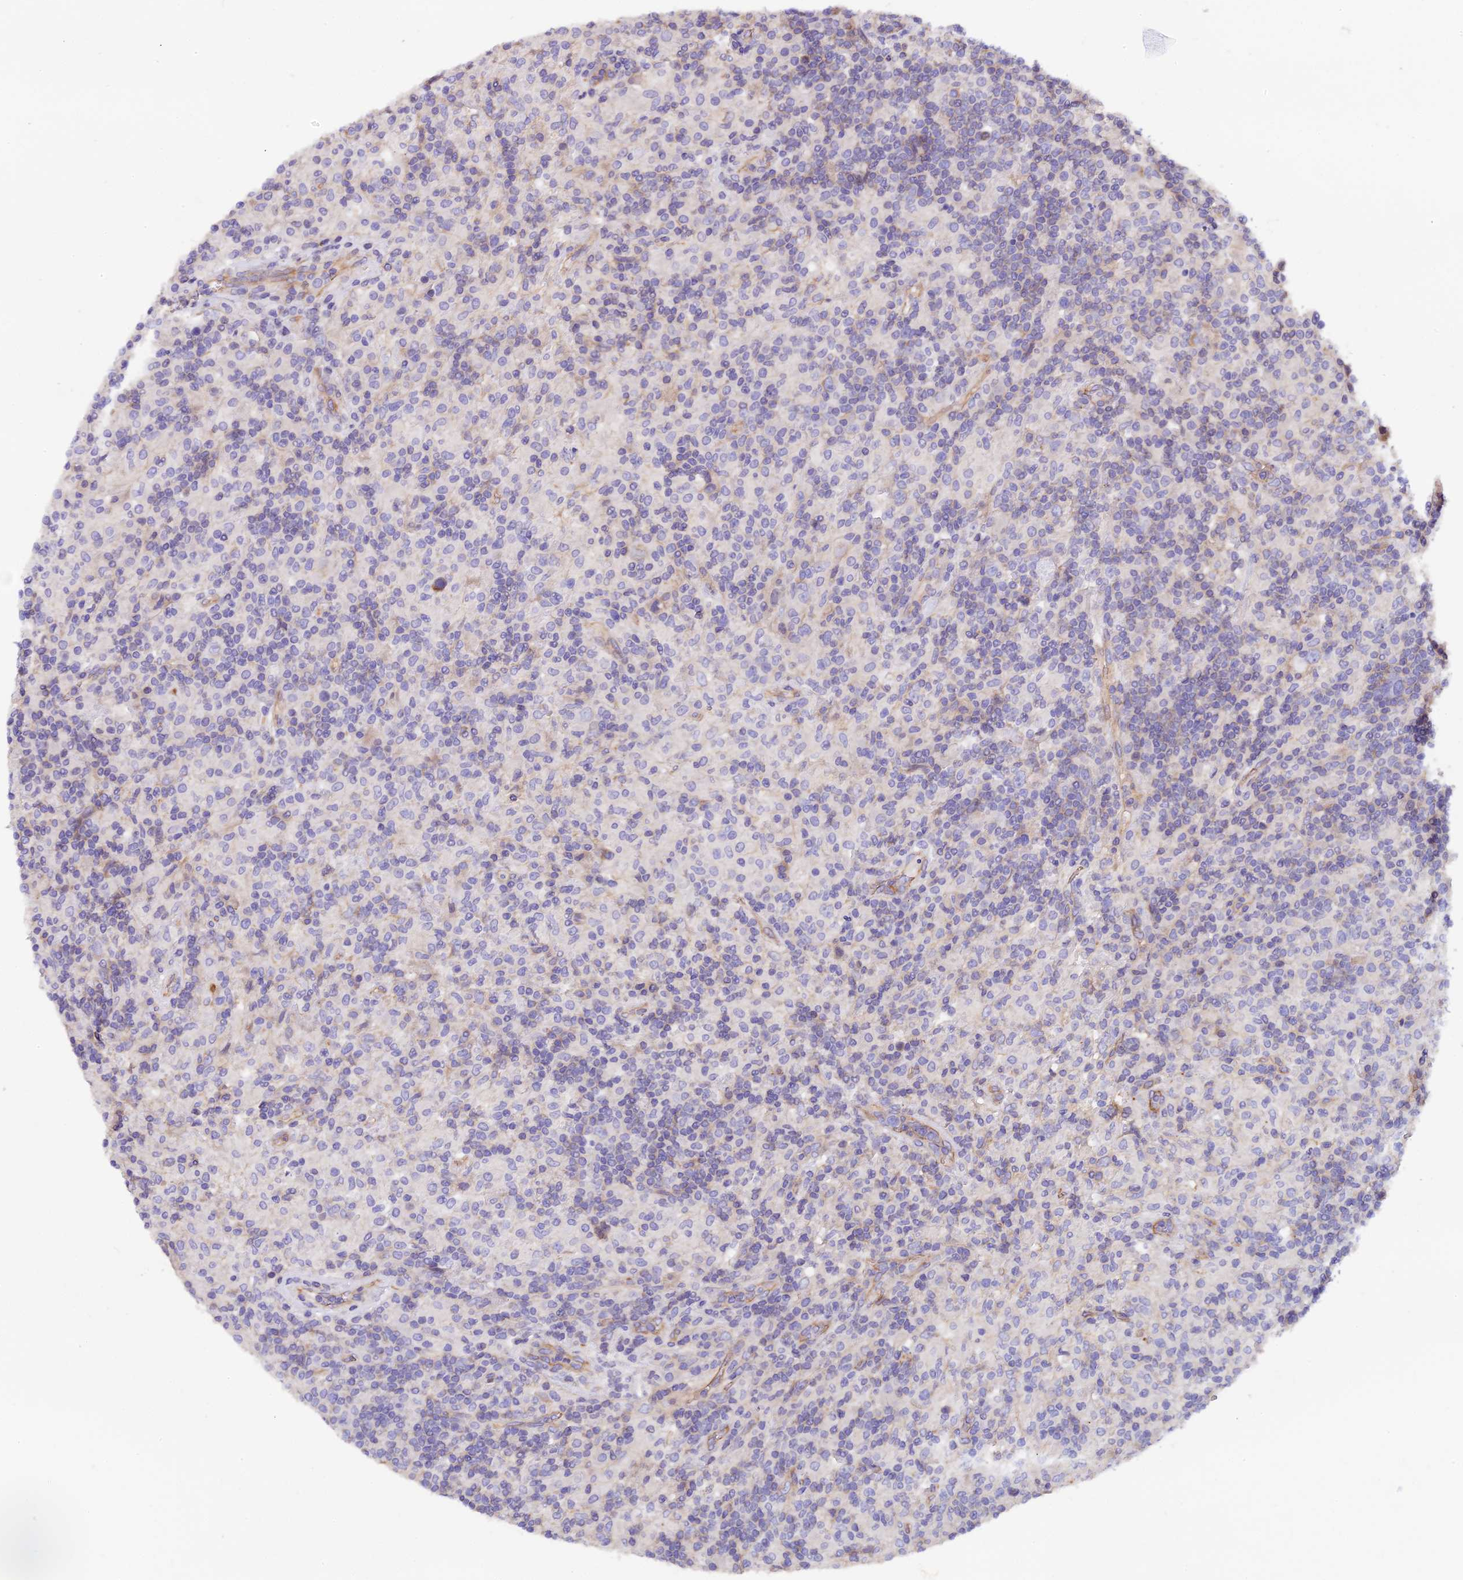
{"staining": {"intensity": "negative", "quantity": "none", "location": "none"}, "tissue": "lymphoma", "cell_type": "Tumor cells", "image_type": "cancer", "snomed": [{"axis": "morphology", "description": "Hodgkin's disease, NOS"}, {"axis": "topography", "description": "Lymph node"}], "caption": "A histopathology image of Hodgkin's disease stained for a protein demonstrates no brown staining in tumor cells.", "gene": "ERMARD", "patient": {"sex": "male", "age": 70}}